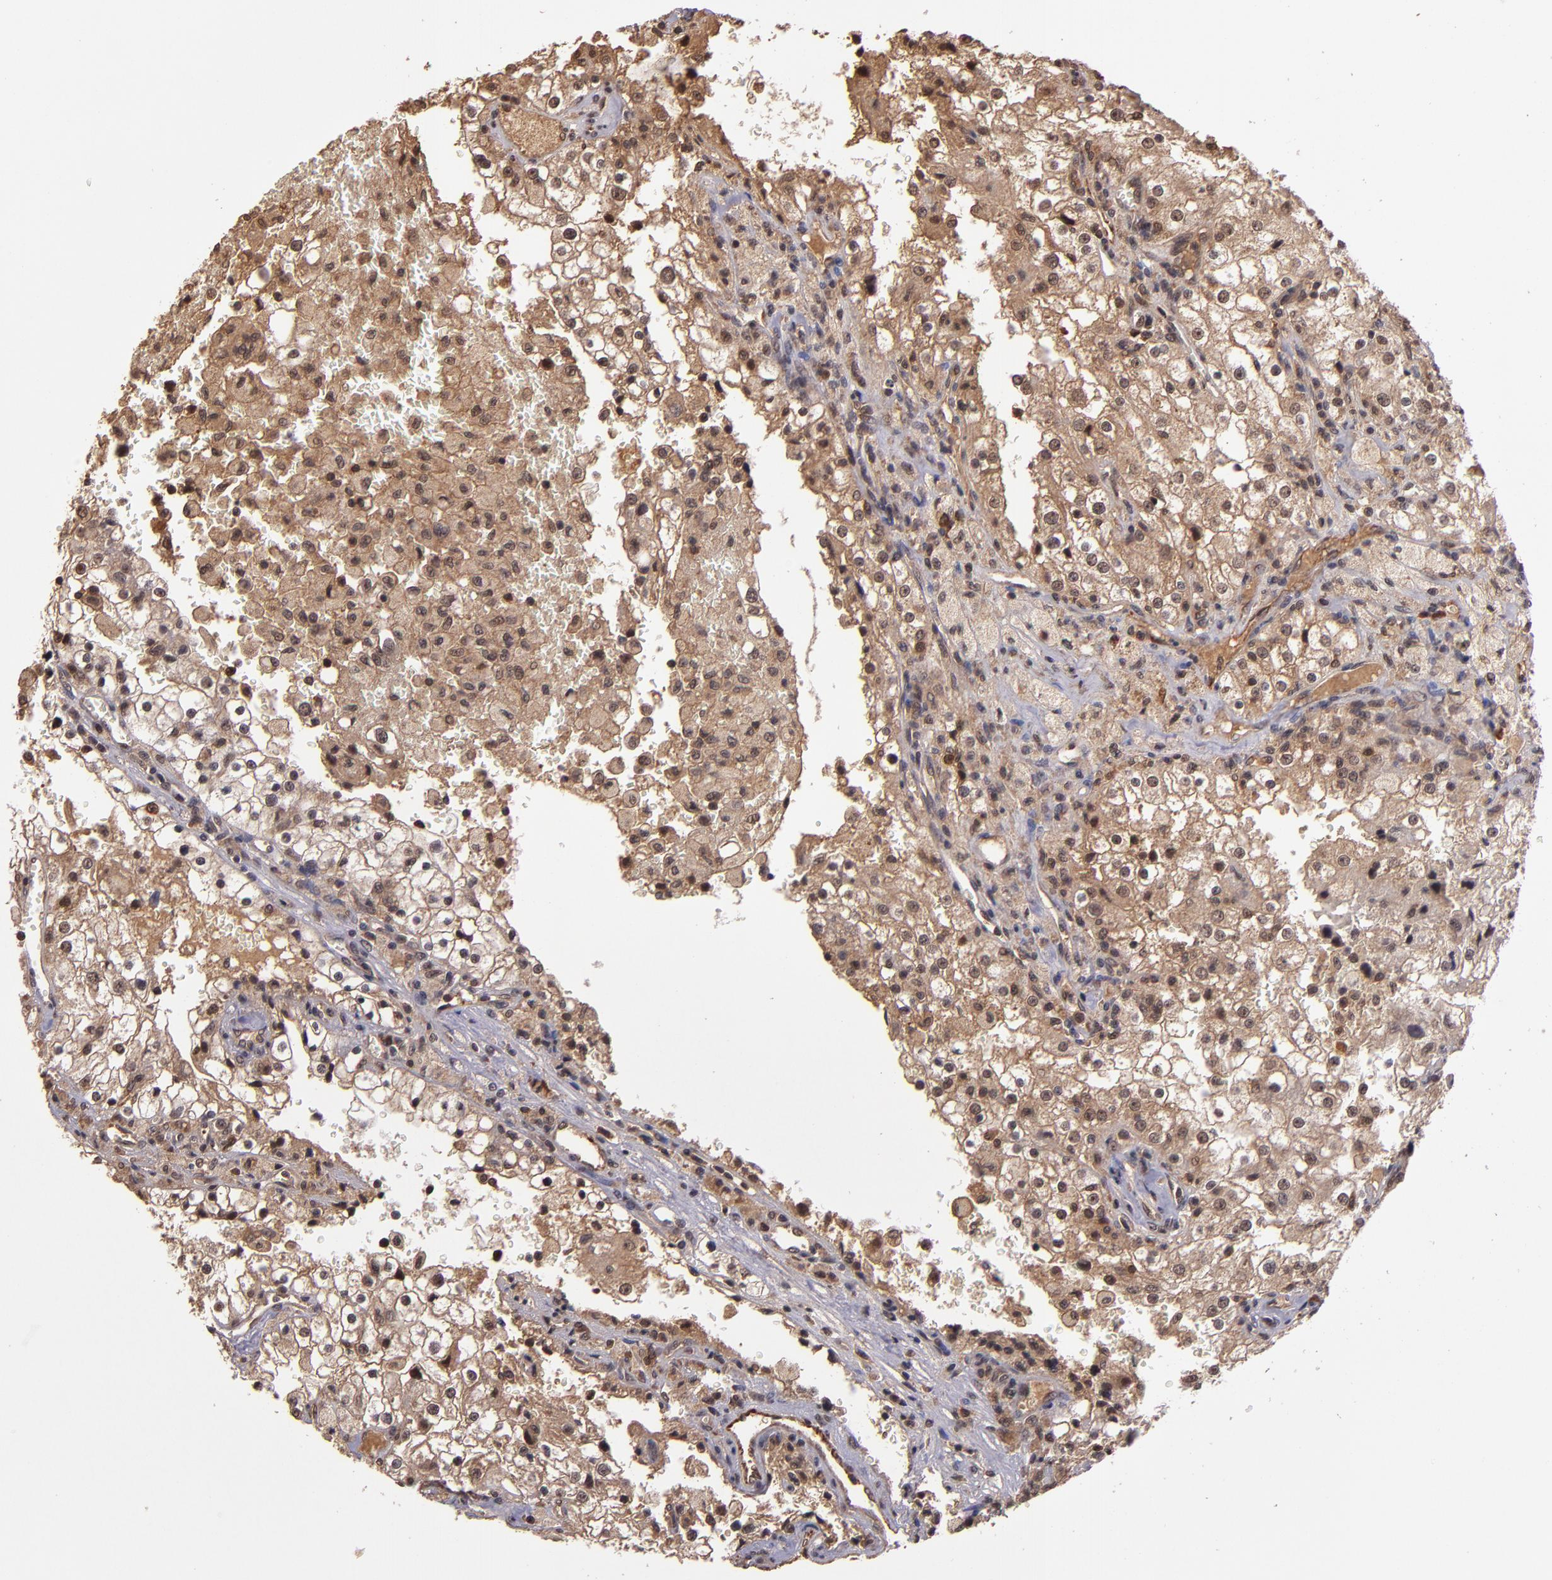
{"staining": {"intensity": "moderate", "quantity": ">75%", "location": "cytoplasmic/membranous"}, "tissue": "renal cancer", "cell_type": "Tumor cells", "image_type": "cancer", "snomed": [{"axis": "morphology", "description": "Adenocarcinoma, NOS"}, {"axis": "topography", "description": "Kidney"}], "caption": "A high-resolution image shows immunohistochemistry (IHC) staining of renal adenocarcinoma, which displays moderate cytoplasmic/membranous expression in about >75% of tumor cells. (DAB IHC with brightfield microscopy, high magnification).", "gene": "RIOK3", "patient": {"sex": "female", "age": 74}}